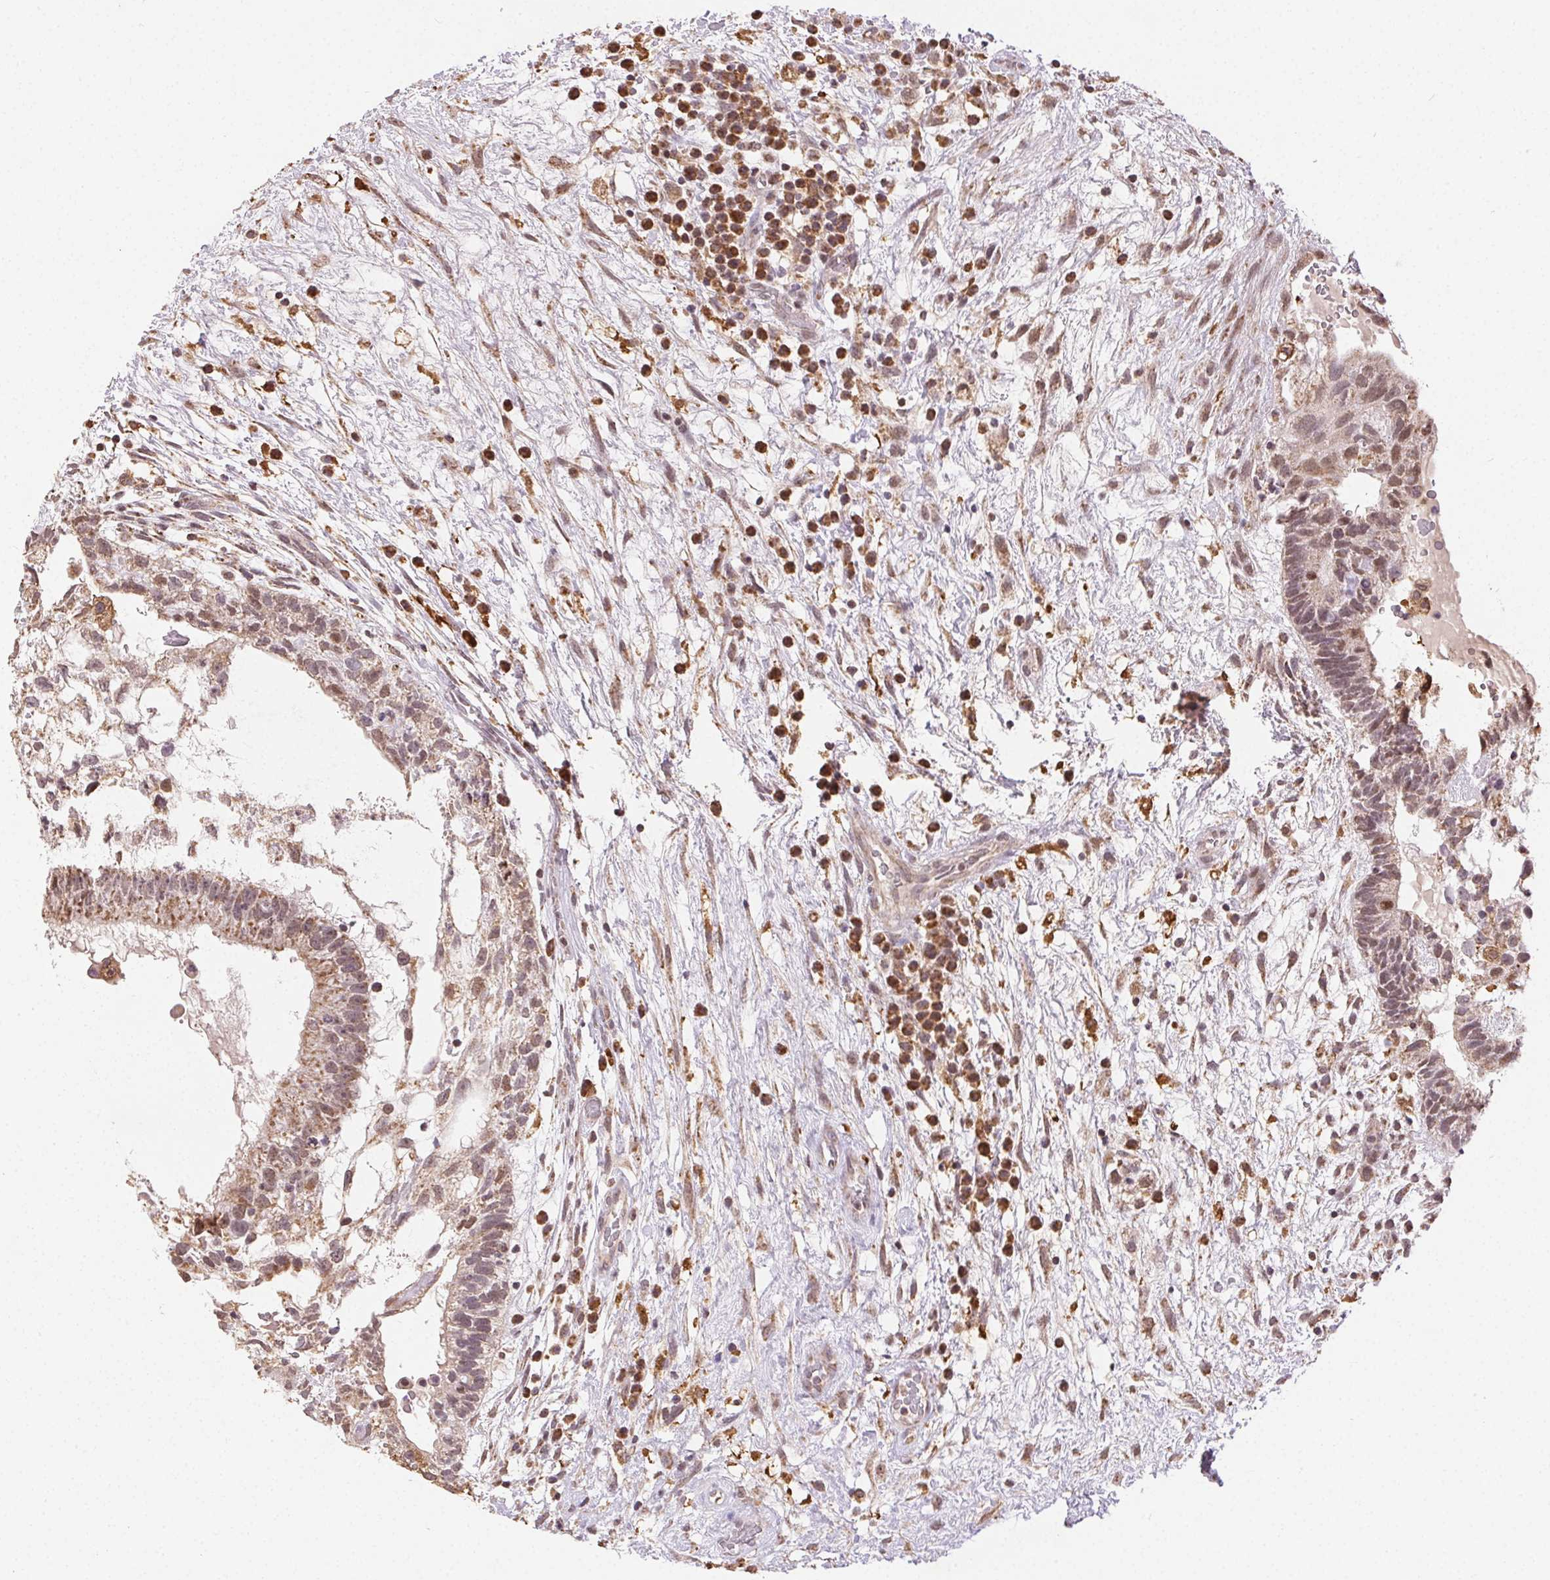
{"staining": {"intensity": "weak", "quantity": ">75%", "location": "cytoplasmic/membranous,nuclear"}, "tissue": "testis cancer", "cell_type": "Tumor cells", "image_type": "cancer", "snomed": [{"axis": "morphology", "description": "Normal tissue, NOS"}, {"axis": "morphology", "description": "Carcinoma, Embryonal, NOS"}, {"axis": "topography", "description": "Testis"}], "caption": "Brown immunohistochemical staining in human embryonal carcinoma (testis) reveals weak cytoplasmic/membranous and nuclear positivity in about >75% of tumor cells. The protein is stained brown, and the nuclei are stained in blue (DAB IHC with brightfield microscopy, high magnification).", "gene": "PIWIL4", "patient": {"sex": "male", "age": 32}}